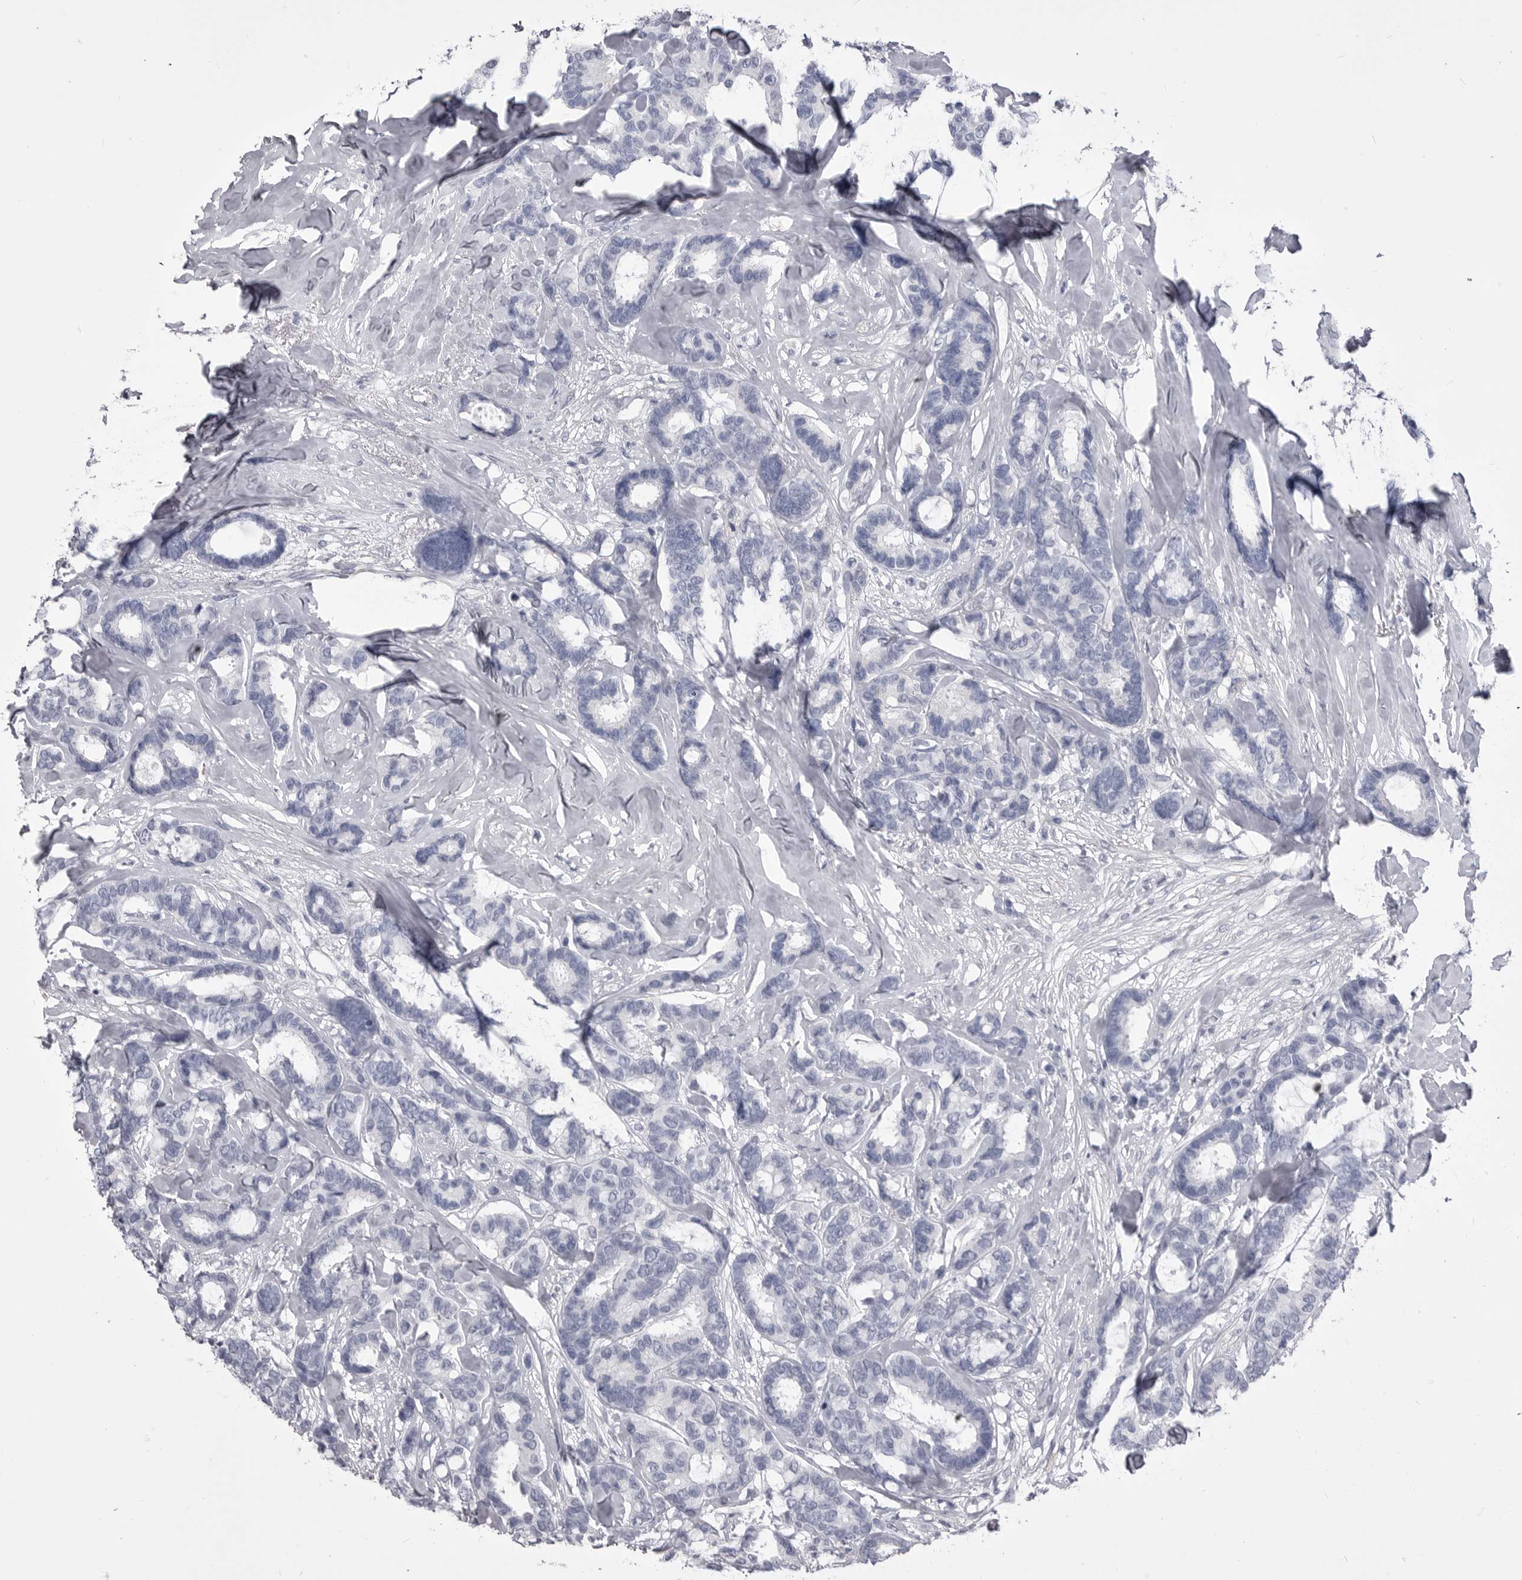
{"staining": {"intensity": "negative", "quantity": "none", "location": "none"}, "tissue": "breast cancer", "cell_type": "Tumor cells", "image_type": "cancer", "snomed": [{"axis": "morphology", "description": "Duct carcinoma"}, {"axis": "topography", "description": "Breast"}], "caption": "DAB (3,3'-diaminobenzidine) immunohistochemical staining of breast cancer exhibits no significant staining in tumor cells. (Brightfield microscopy of DAB (3,3'-diaminobenzidine) immunohistochemistry at high magnification).", "gene": "ANK2", "patient": {"sex": "female", "age": 87}}